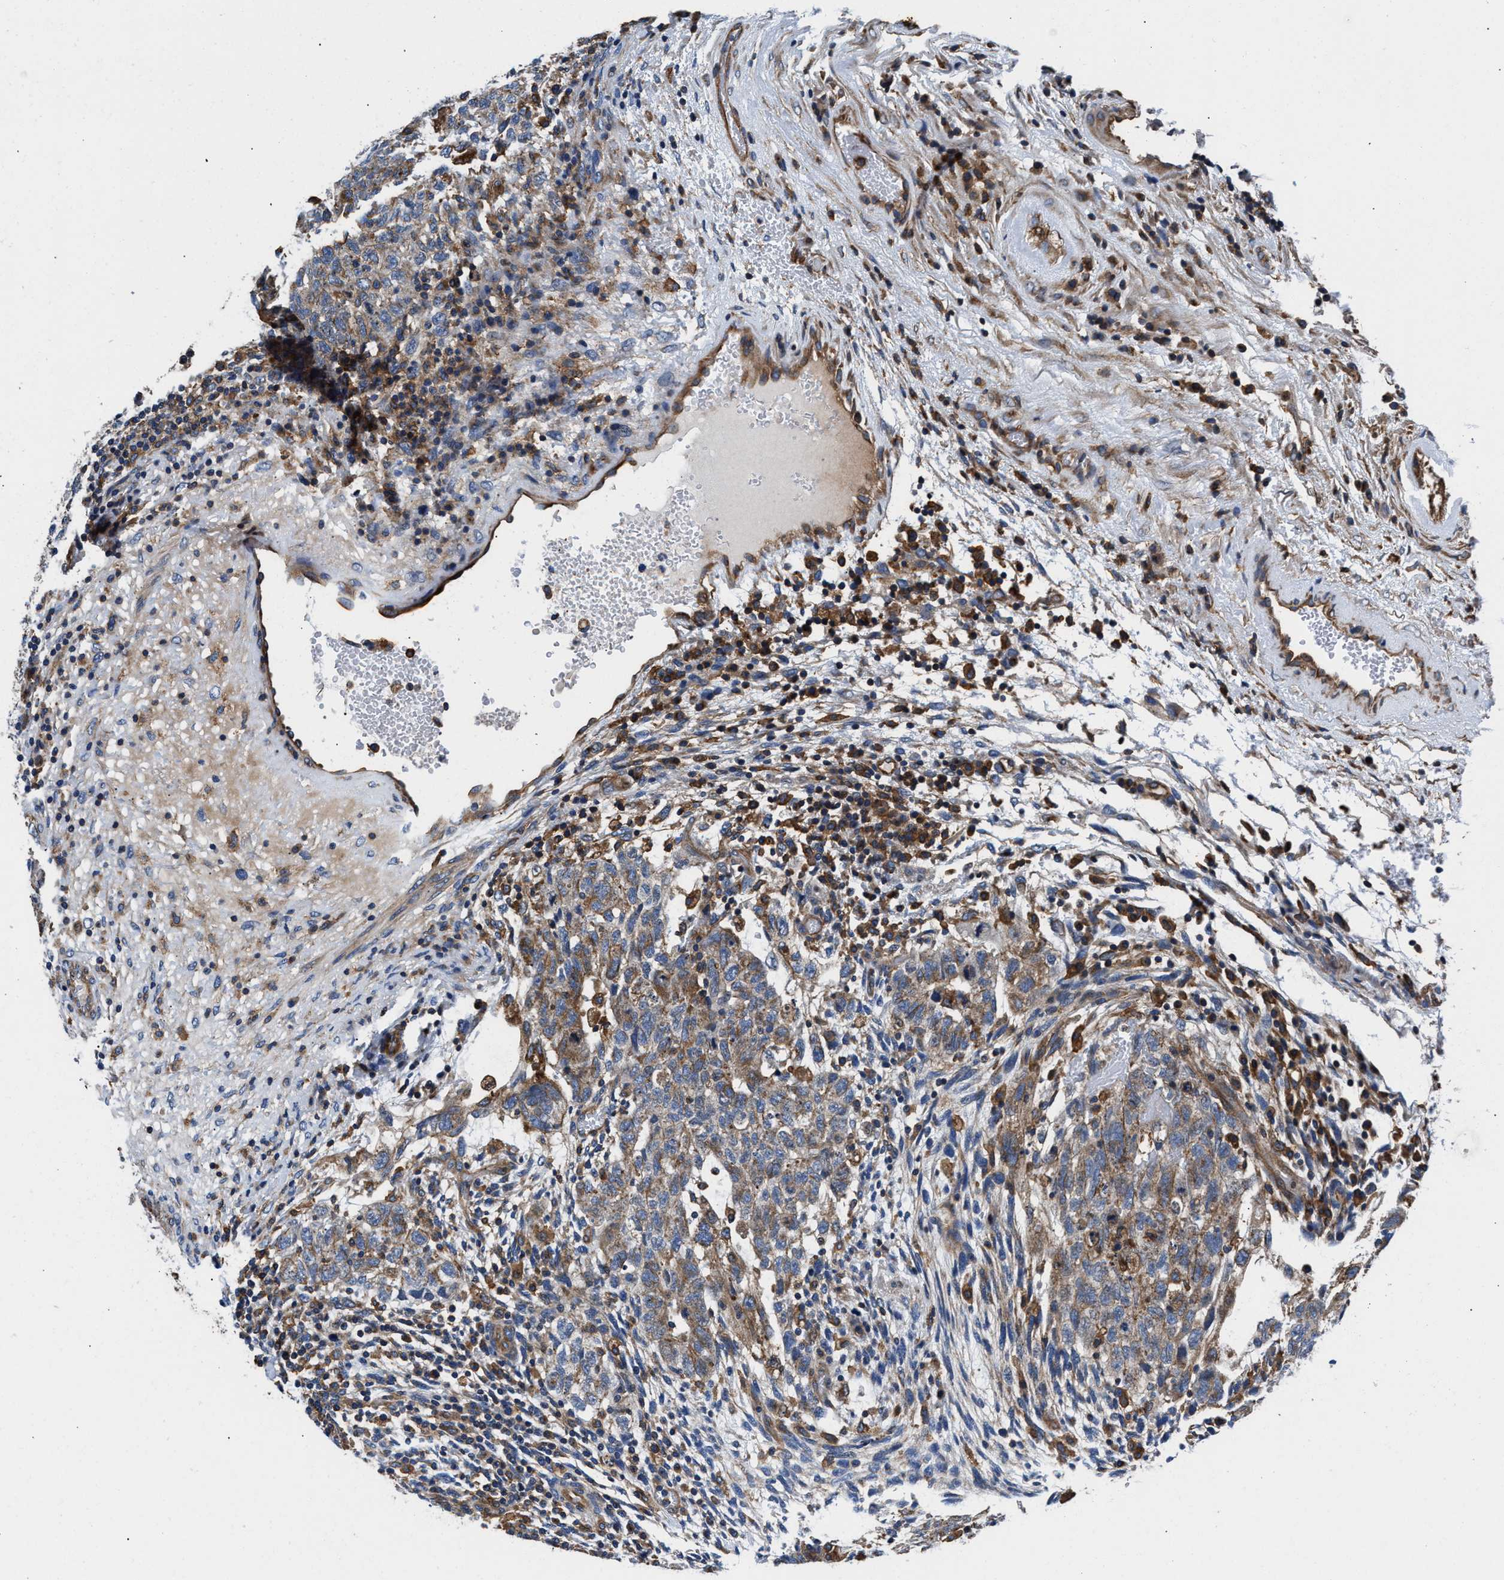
{"staining": {"intensity": "weak", "quantity": ">75%", "location": "cytoplasmic/membranous"}, "tissue": "testis cancer", "cell_type": "Tumor cells", "image_type": "cancer", "snomed": [{"axis": "morphology", "description": "Normal tissue, NOS"}, {"axis": "morphology", "description": "Carcinoma, Embryonal, NOS"}, {"axis": "topography", "description": "Testis"}], "caption": "Immunohistochemical staining of human testis cancer reveals low levels of weak cytoplasmic/membranous protein positivity in approximately >75% of tumor cells. The protein of interest is stained brown, and the nuclei are stained in blue (DAB (3,3'-diaminobenzidine) IHC with brightfield microscopy, high magnification).", "gene": "PPP1R9B", "patient": {"sex": "male", "age": 36}}